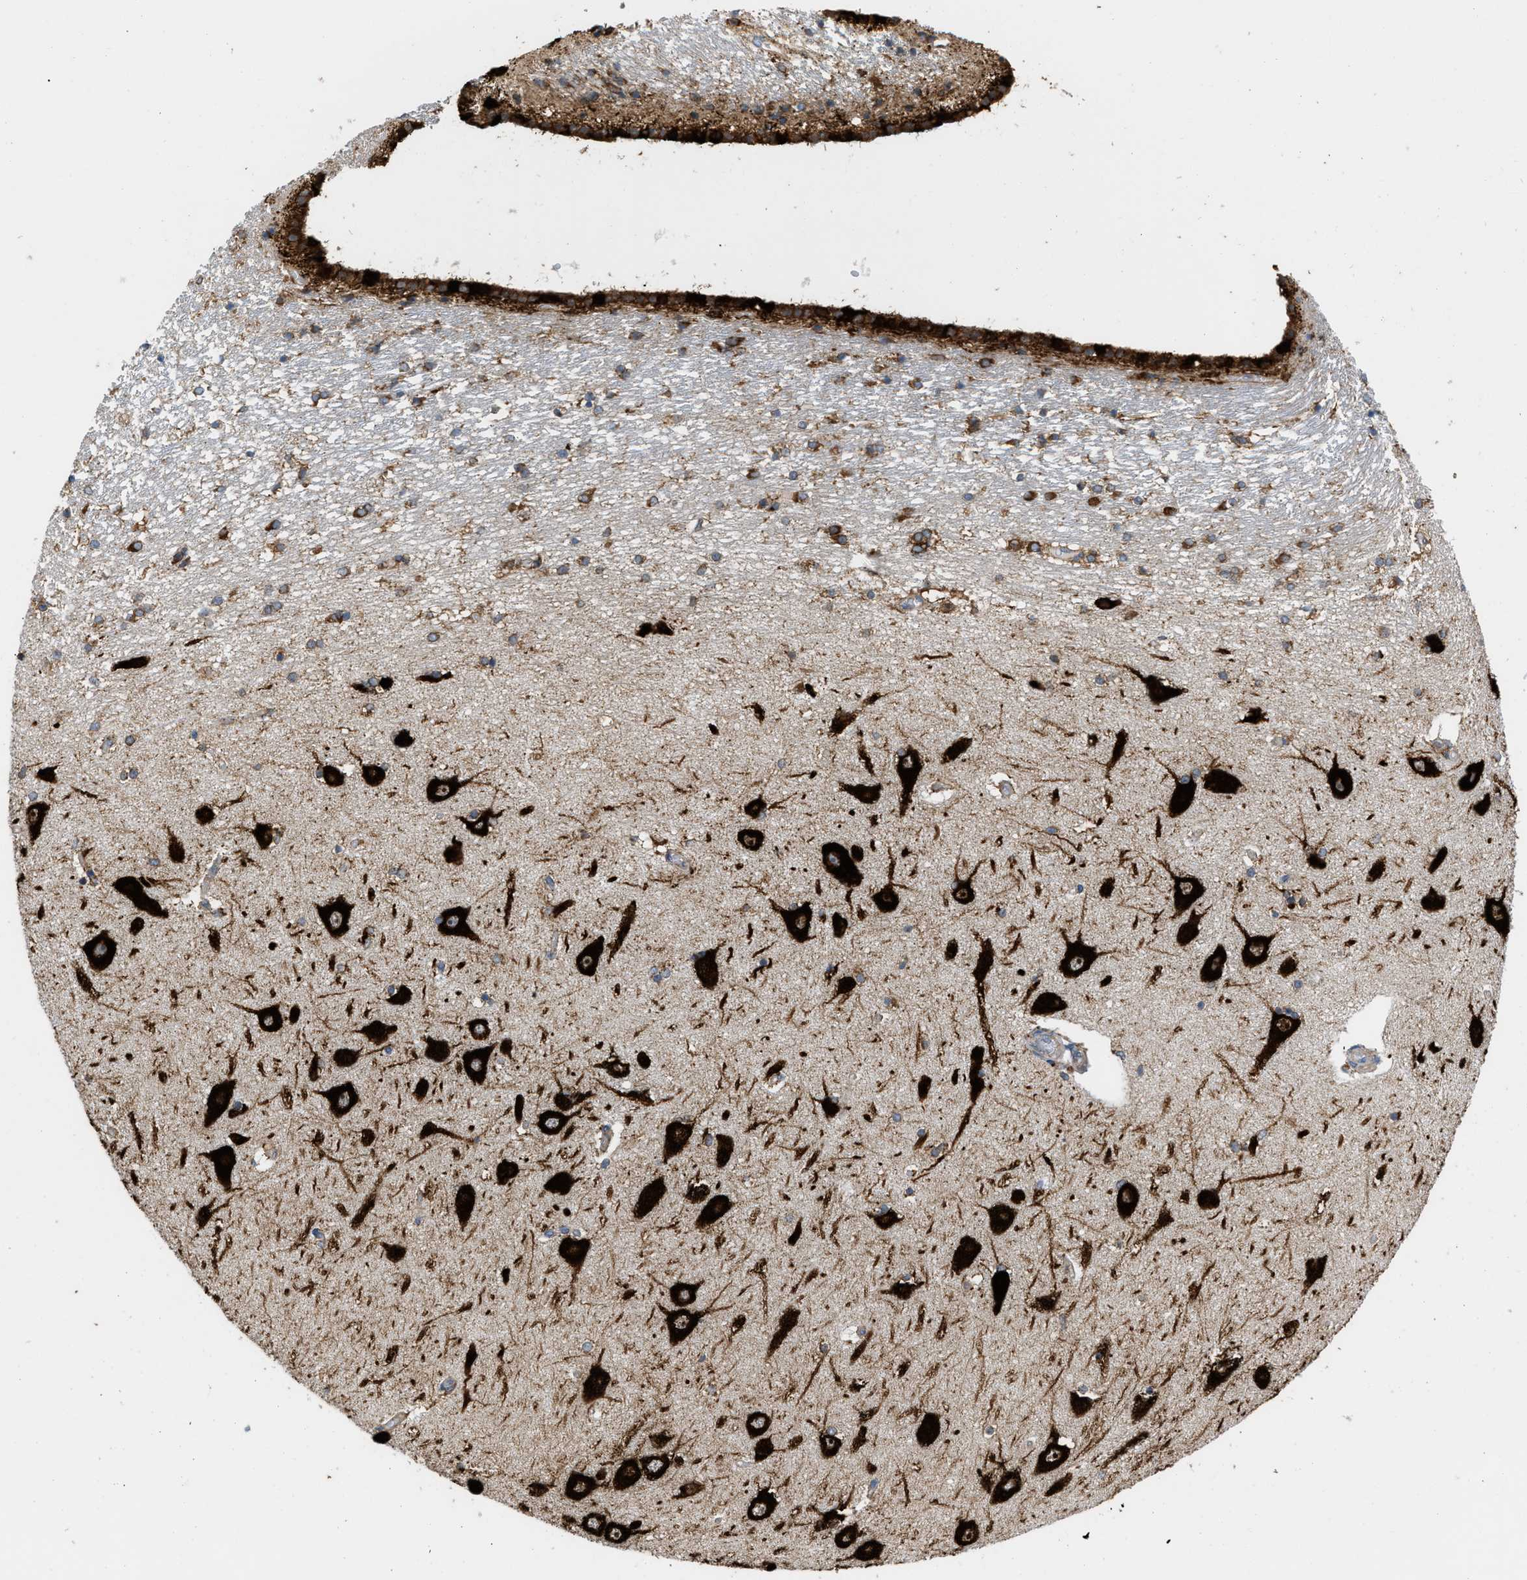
{"staining": {"intensity": "strong", "quantity": "25%-75%", "location": "cytoplasmic/membranous"}, "tissue": "hippocampus", "cell_type": "Glial cells", "image_type": "normal", "snomed": [{"axis": "morphology", "description": "Normal tissue, NOS"}, {"axis": "topography", "description": "Hippocampus"}], "caption": "This micrograph exhibits IHC staining of normal hippocampus, with high strong cytoplasmic/membranous positivity in approximately 25%-75% of glial cells.", "gene": "GPAT4", "patient": {"sex": "female", "age": 54}}